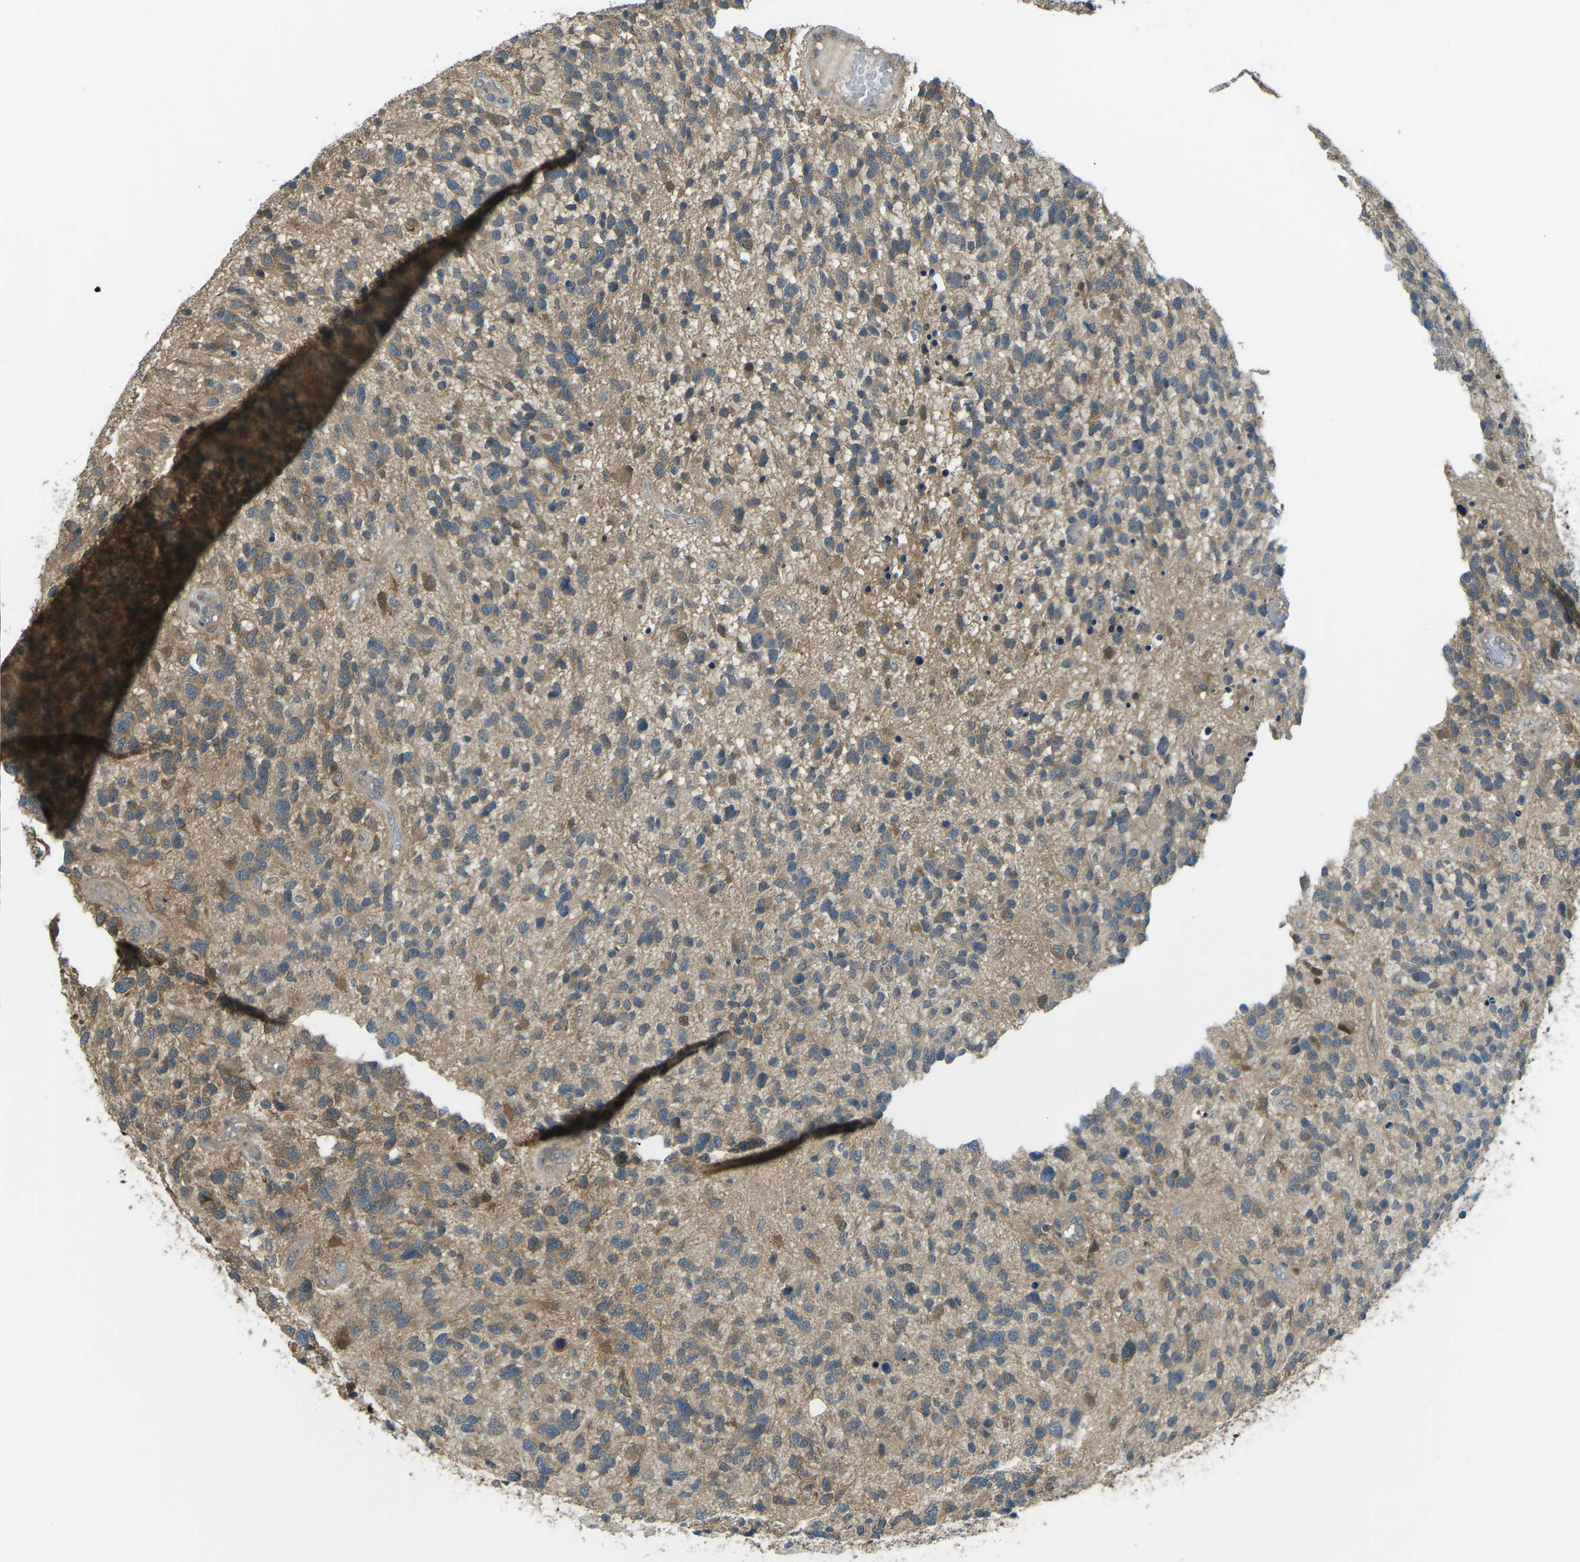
{"staining": {"intensity": "moderate", "quantity": ">75%", "location": "cytoplasmic/membranous,nuclear"}, "tissue": "glioma", "cell_type": "Tumor cells", "image_type": "cancer", "snomed": [{"axis": "morphology", "description": "Glioma, malignant, High grade"}, {"axis": "topography", "description": "Brain"}], "caption": "A high-resolution image shows immunohistochemistry (IHC) staining of glioma, which exhibits moderate cytoplasmic/membranous and nuclear expression in approximately >75% of tumor cells.", "gene": "PIEZO2", "patient": {"sex": "female", "age": 58}}